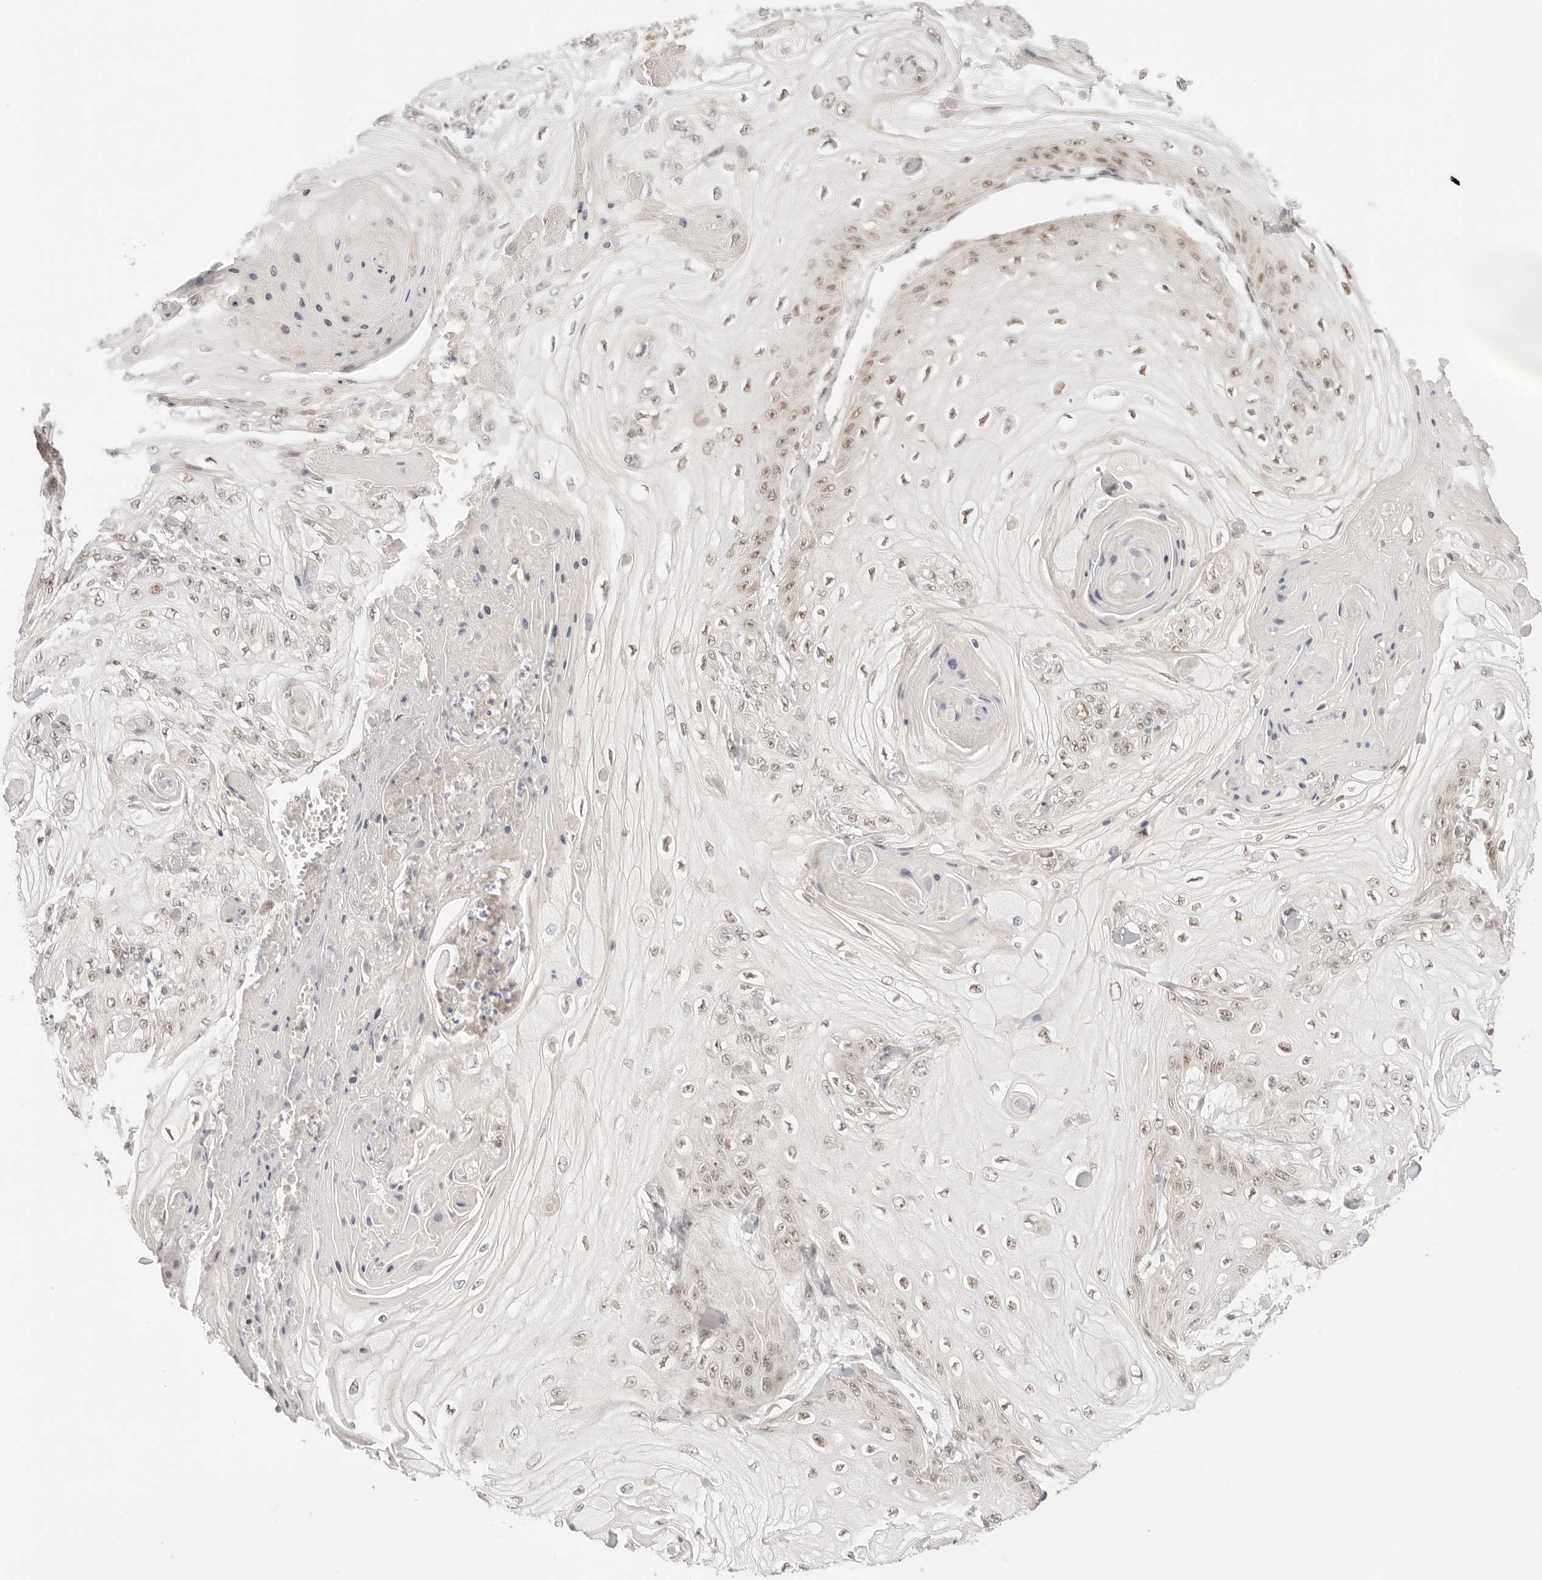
{"staining": {"intensity": "moderate", "quantity": "25%-75%", "location": "nuclear"}, "tissue": "skin cancer", "cell_type": "Tumor cells", "image_type": "cancer", "snomed": [{"axis": "morphology", "description": "Squamous cell carcinoma, NOS"}, {"axis": "topography", "description": "Skin"}], "caption": "A brown stain labels moderate nuclear positivity of a protein in squamous cell carcinoma (skin) tumor cells.", "gene": "GTF2E2", "patient": {"sex": "male", "age": 74}}